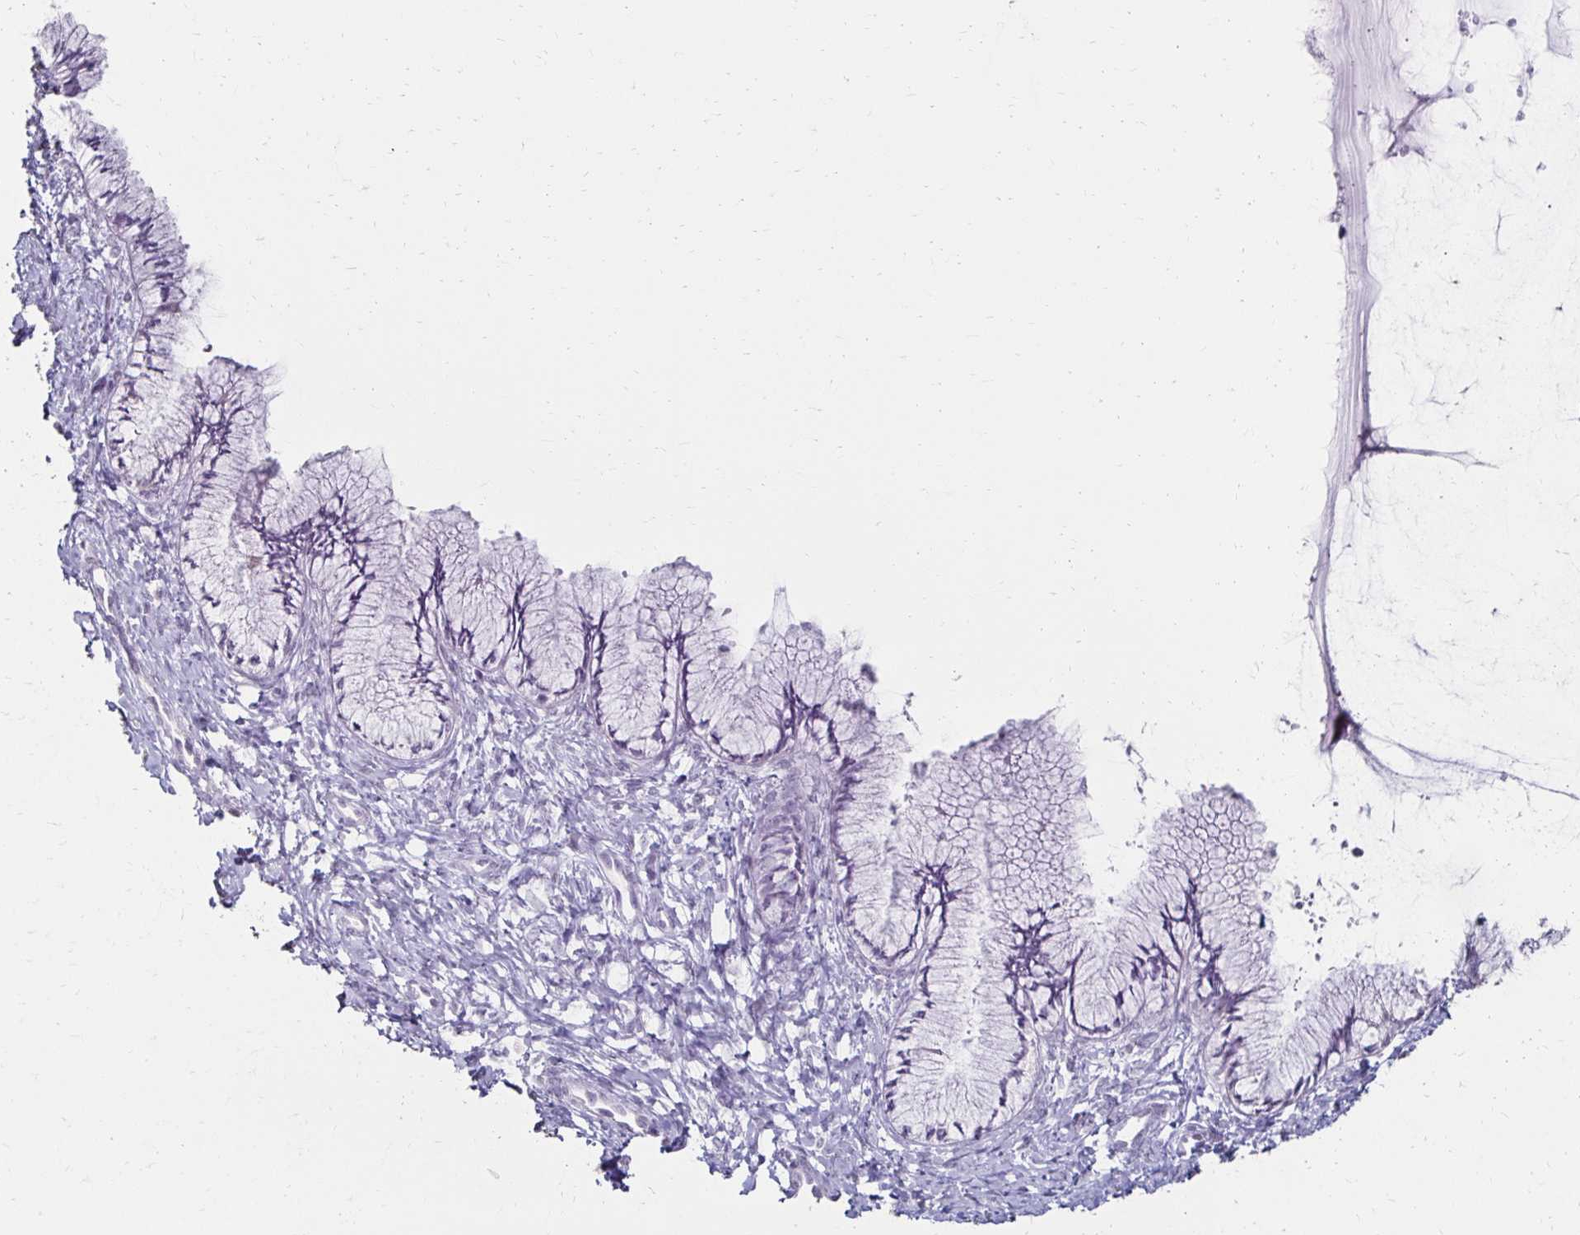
{"staining": {"intensity": "negative", "quantity": "none", "location": "none"}, "tissue": "cervix", "cell_type": "Glandular cells", "image_type": "normal", "snomed": [{"axis": "morphology", "description": "Normal tissue, NOS"}, {"axis": "topography", "description": "Cervix"}], "caption": "This is an IHC image of normal cervix. There is no staining in glandular cells.", "gene": "TOMM34", "patient": {"sex": "female", "age": 37}}